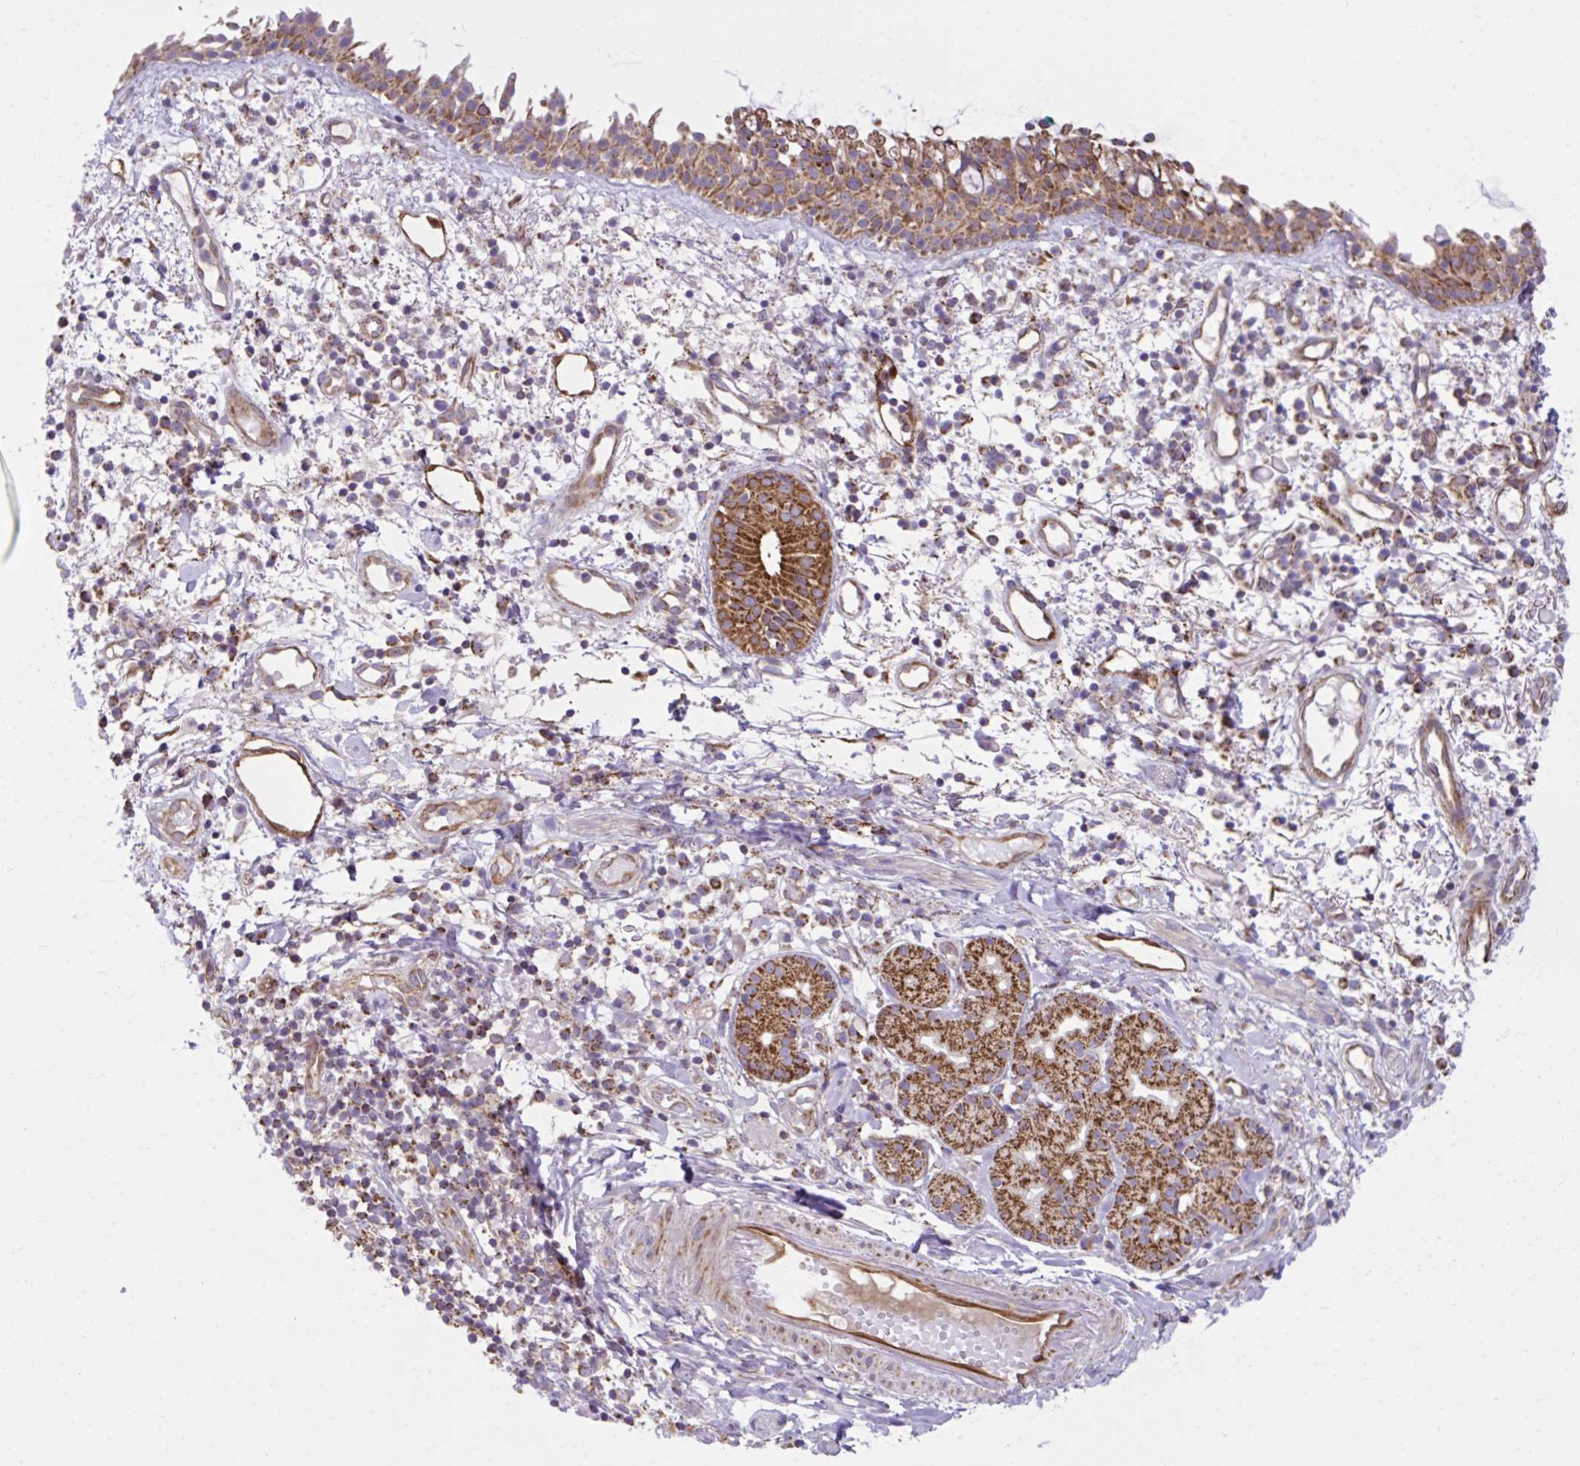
{"staining": {"intensity": "strong", "quantity": ">75%", "location": "cytoplasmic/membranous"}, "tissue": "nasopharynx", "cell_type": "Respiratory epithelial cells", "image_type": "normal", "snomed": [{"axis": "morphology", "description": "Normal tissue, NOS"}, {"axis": "morphology", "description": "Basal cell carcinoma"}, {"axis": "topography", "description": "Cartilage tissue"}, {"axis": "topography", "description": "Nasopharynx"}, {"axis": "topography", "description": "Oral tissue"}], "caption": "Human nasopharynx stained with a protein marker demonstrates strong staining in respiratory epithelial cells.", "gene": "LIMS1", "patient": {"sex": "female", "age": 77}}